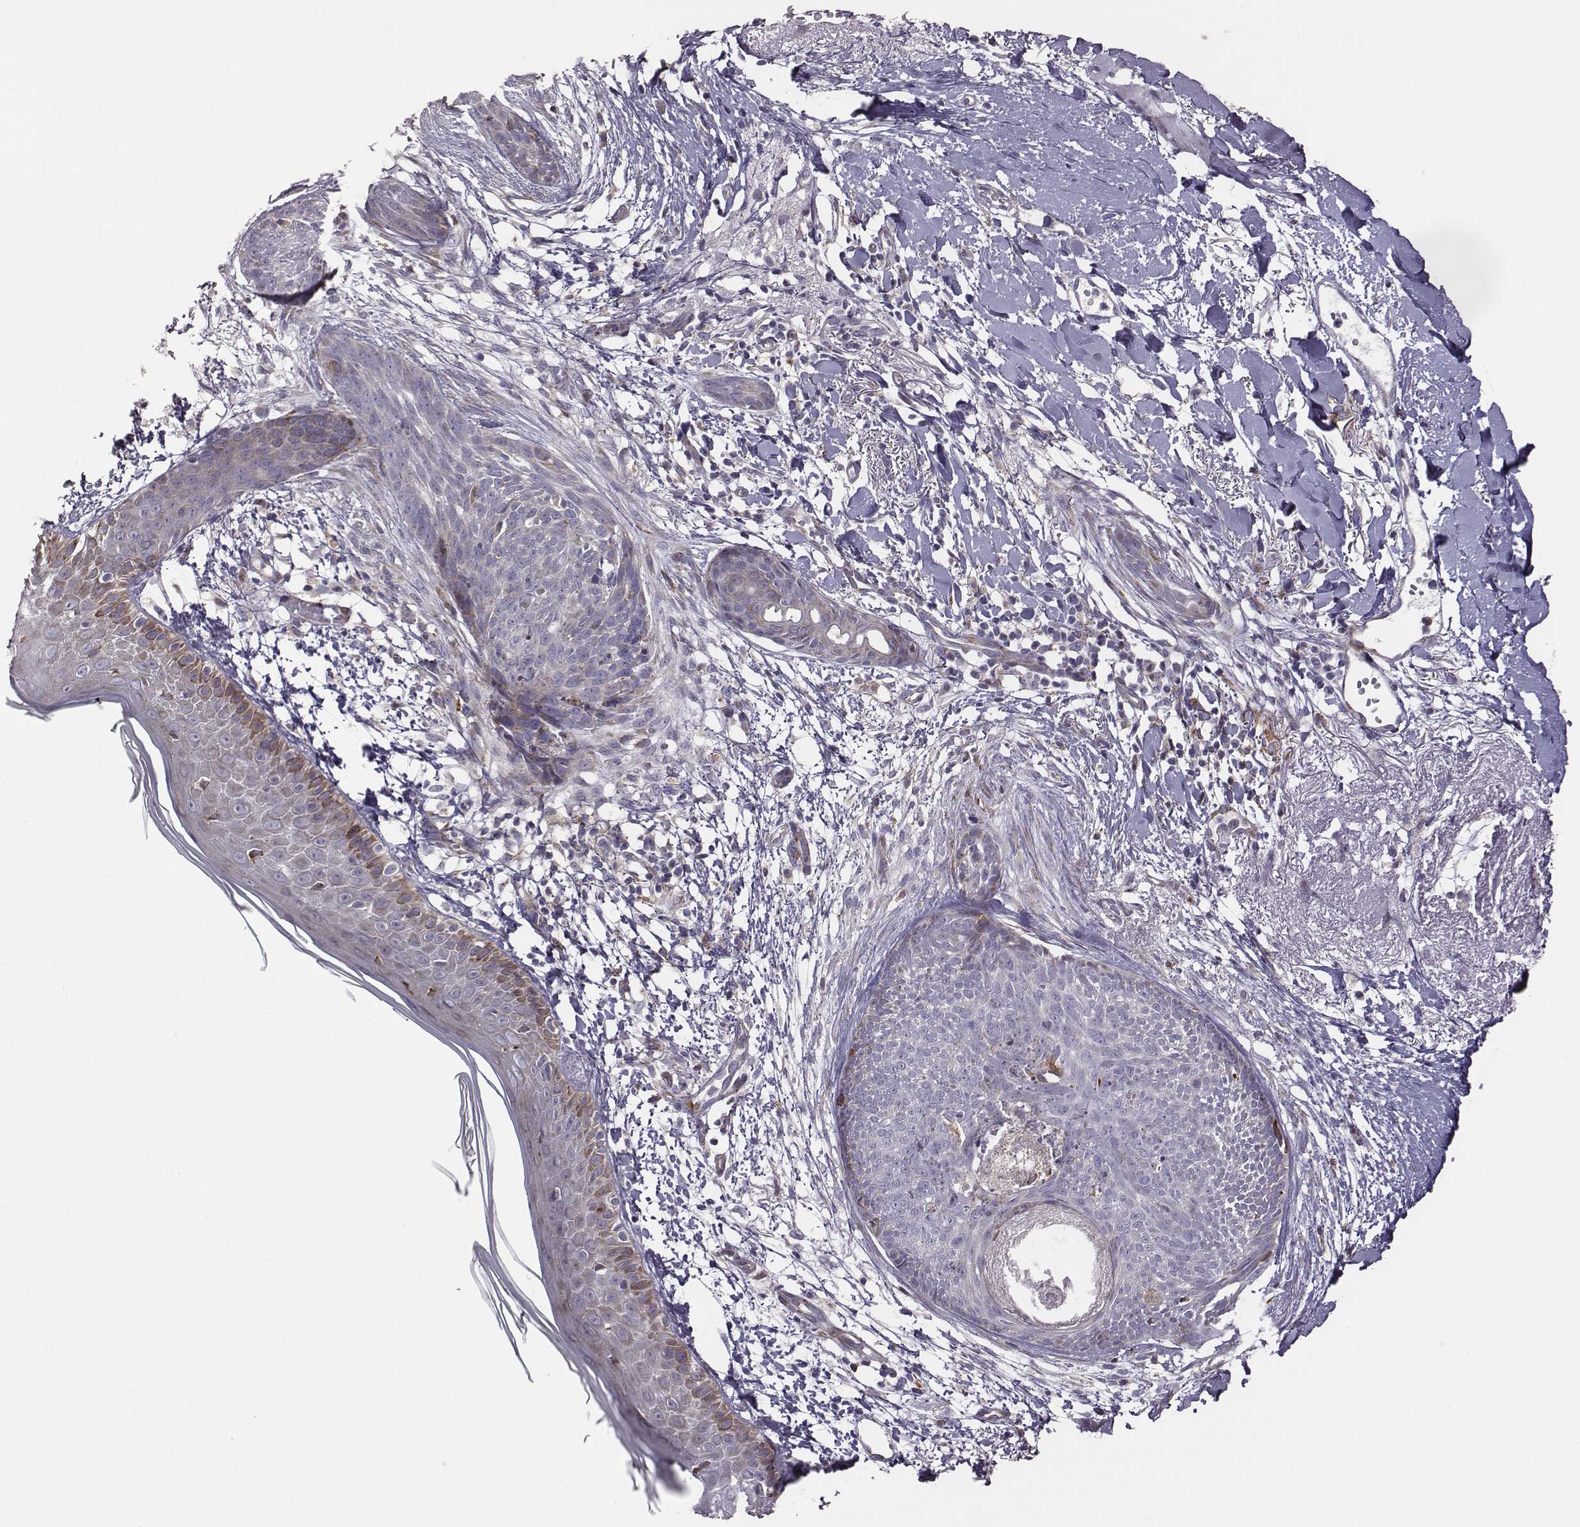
{"staining": {"intensity": "moderate", "quantity": "<25%", "location": "cytoplasmic/membranous"}, "tissue": "skin cancer", "cell_type": "Tumor cells", "image_type": "cancer", "snomed": [{"axis": "morphology", "description": "Normal tissue, NOS"}, {"axis": "morphology", "description": "Basal cell carcinoma"}, {"axis": "topography", "description": "Skin"}], "caption": "An IHC histopathology image of neoplastic tissue is shown. Protein staining in brown labels moderate cytoplasmic/membranous positivity in basal cell carcinoma (skin) within tumor cells.", "gene": "SELENOI", "patient": {"sex": "male", "age": 84}}